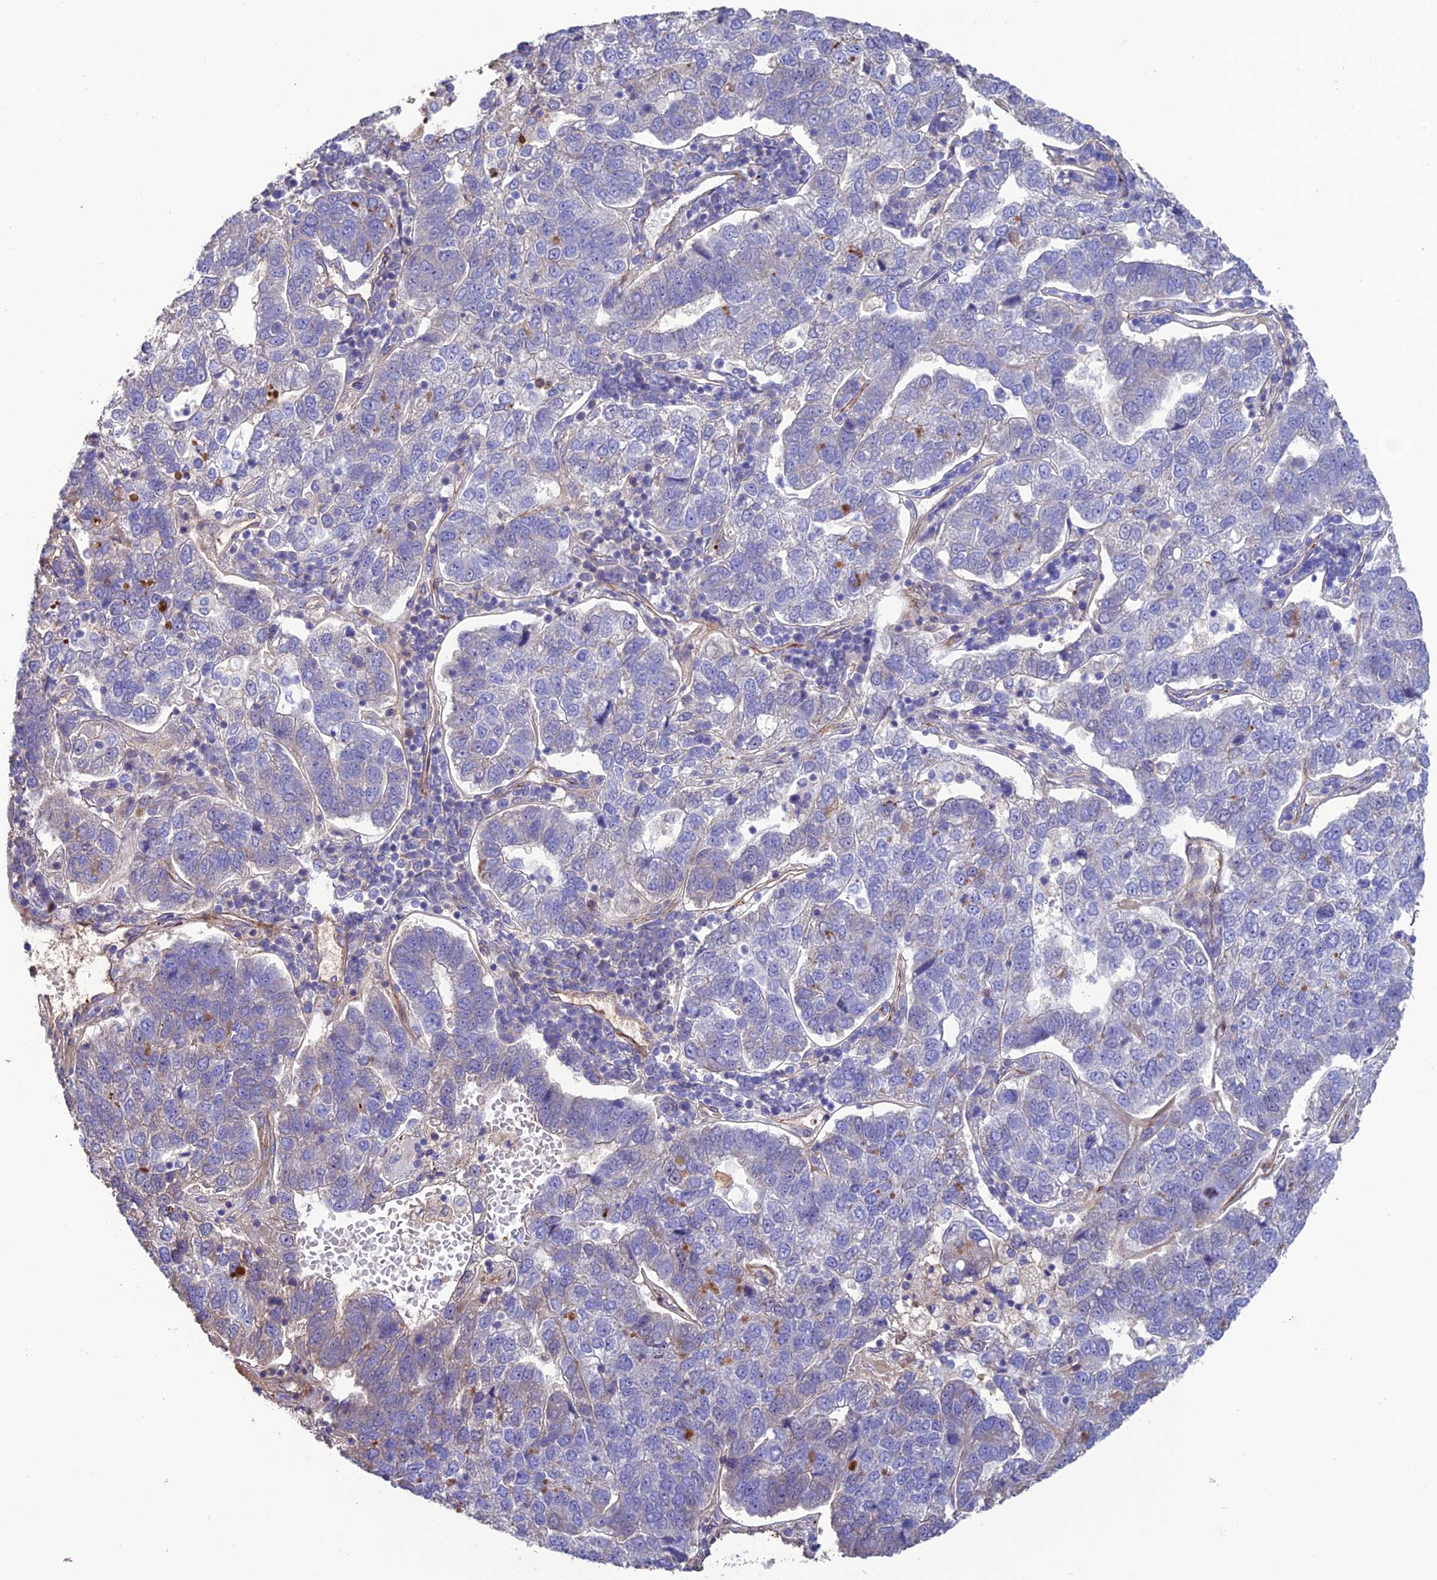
{"staining": {"intensity": "negative", "quantity": "none", "location": "none"}, "tissue": "pancreatic cancer", "cell_type": "Tumor cells", "image_type": "cancer", "snomed": [{"axis": "morphology", "description": "Adenocarcinoma, NOS"}, {"axis": "topography", "description": "Pancreas"}], "caption": "Pancreatic cancer was stained to show a protein in brown. There is no significant positivity in tumor cells. (DAB immunohistochemistry visualized using brightfield microscopy, high magnification).", "gene": "REX1BD", "patient": {"sex": "female", "age": 61}}